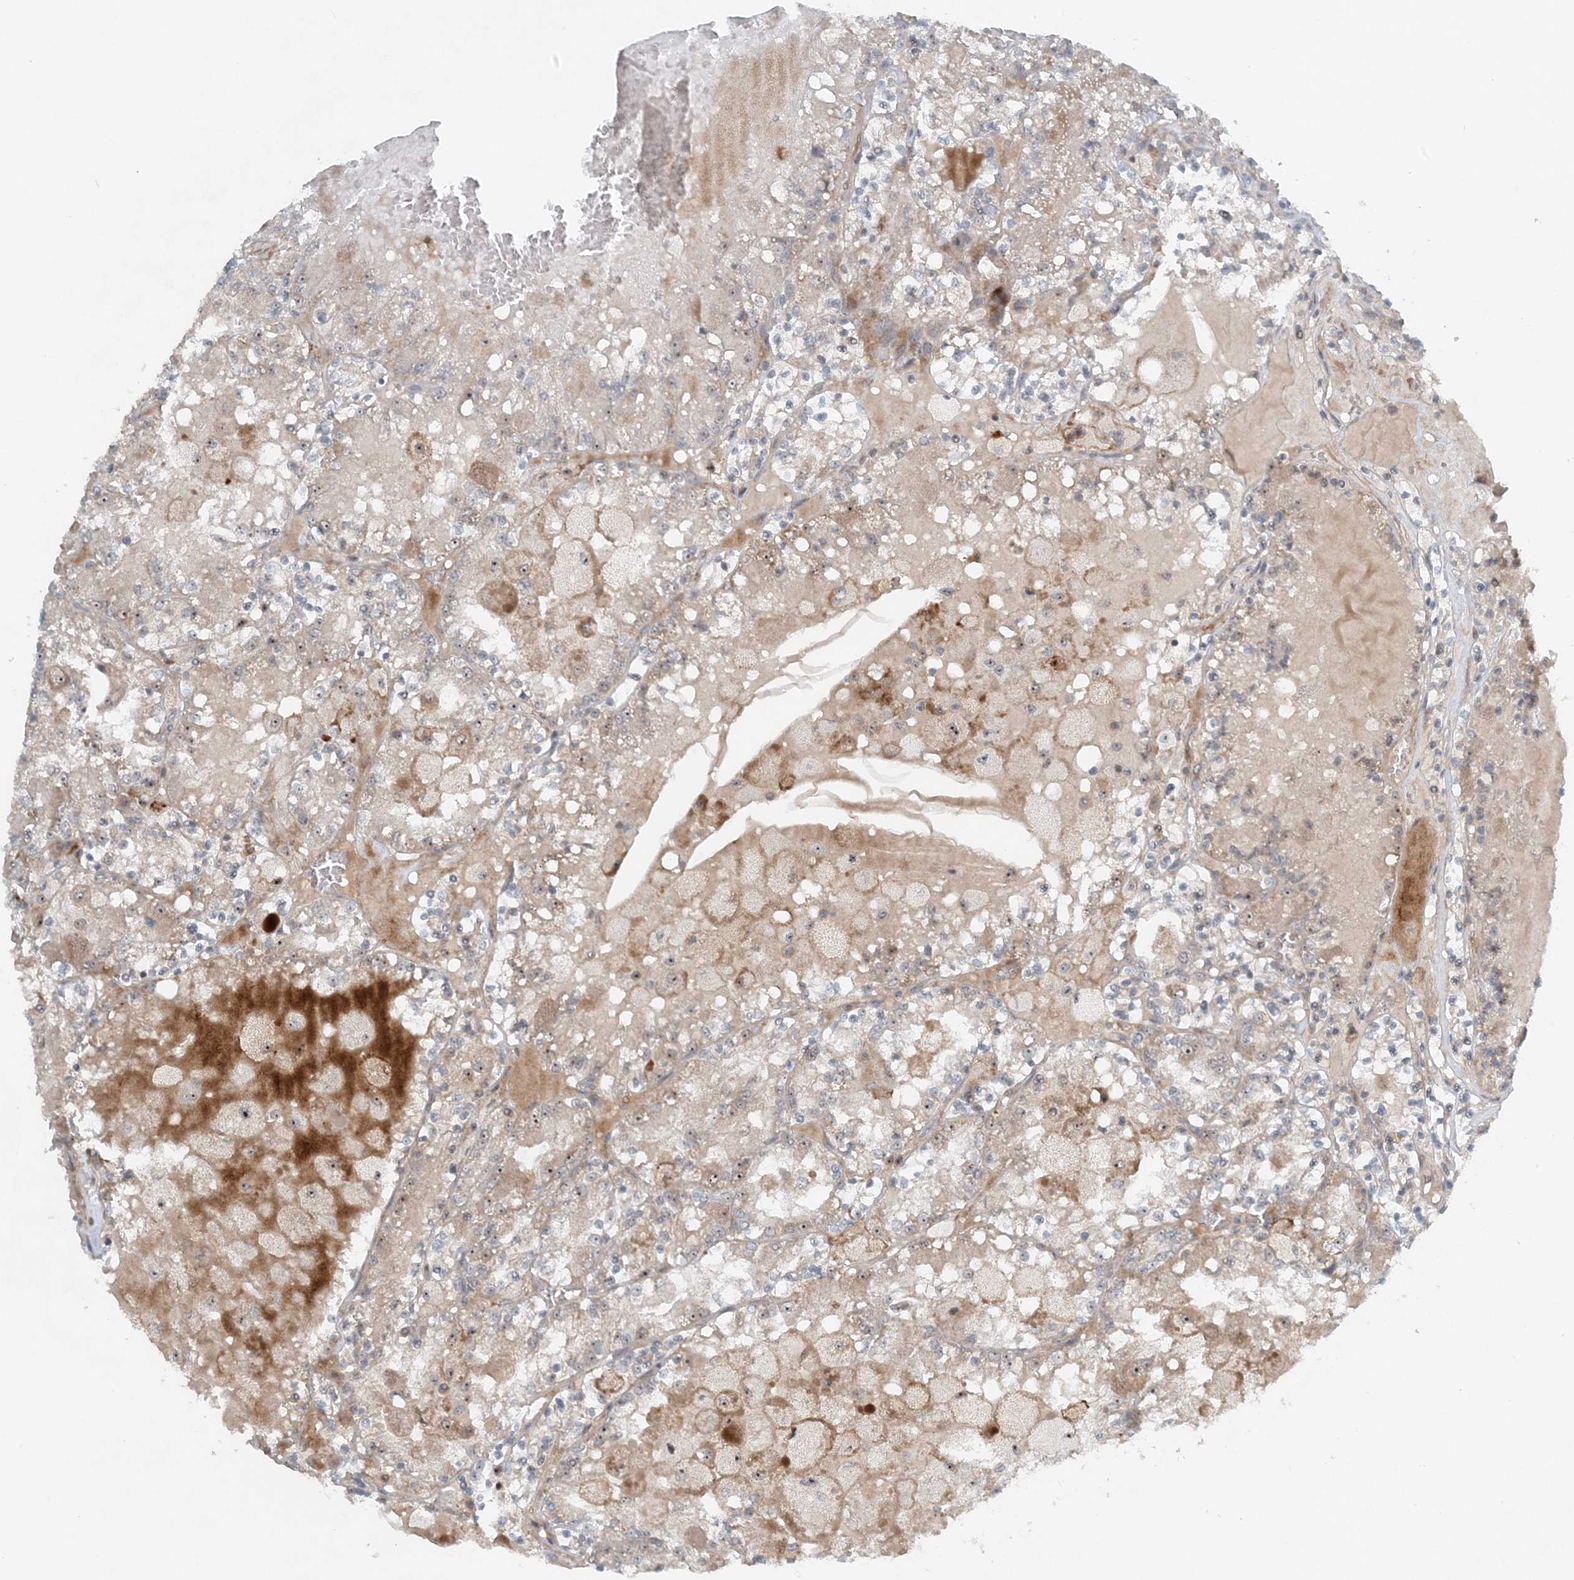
{"staining": {"intensity": "weak", "quantity": "25%-75%", "location": "cytoplasmic/membranous,nuclear"}, "tissue": "renal cancer", "cell_type": "Tumor cells", "image_type": "cancer", "snomed": [{"axis": "morphology", "description": "Adenocarcinoma, NOS"}, {"axis": "topography", "description": "Kidney"}], "caption": "Tumor cells show weak cytoplasmic/membranous and nuclear staining in approximately 25%-75% of cells in adenocarcinoma (renal).", "gene": "MITD1", "patient": {"sex": "female", "age": 56}}